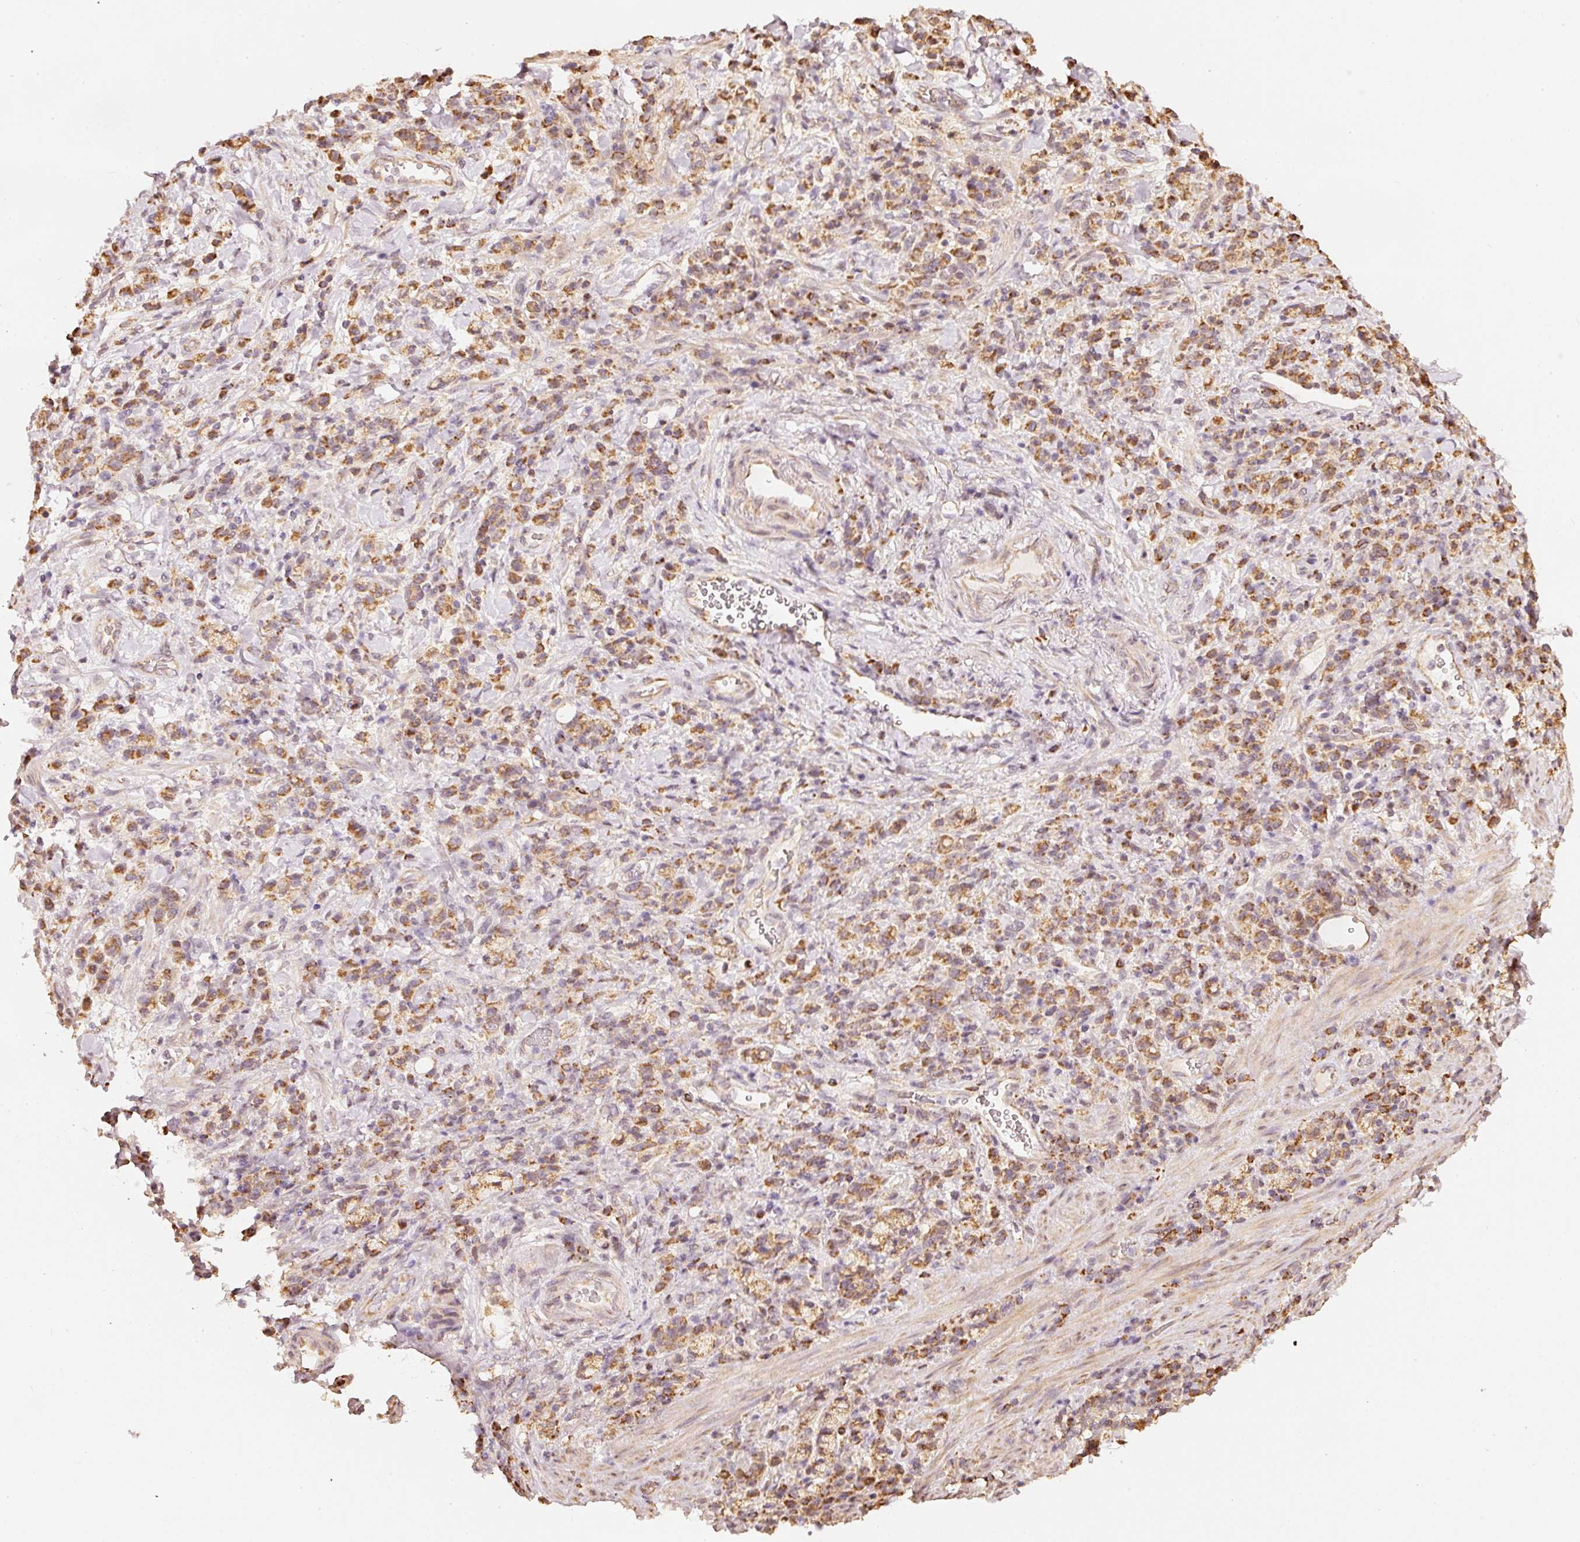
{"staining": {"intensity": "moderate", "quantity": ">75%", "location": "cytoplasmic/membranous"}, "tissue": "stomach cancer", "cell_type": "Tumor cells", "image_type": "cancer", "snomed": [{"axis": "morphology", "description": "Adenocarcinoma, NOS"}, {"axis": "topography", "description": "Stomach"}], "caption": "Immunohistochemical staining of human stomach cancer (adenocarcinoma) displays medium levels of moderate cytoplasmic/membranous protein staining in about >75% of tumor cells. The staining was performed using DAB to visualize the protein expression in brown, while the nuclei were stained in blue with hematoxylin (Magnification: 20x).", "gene": "RAB35", "patient": {"sex": "male", "age": 77}}